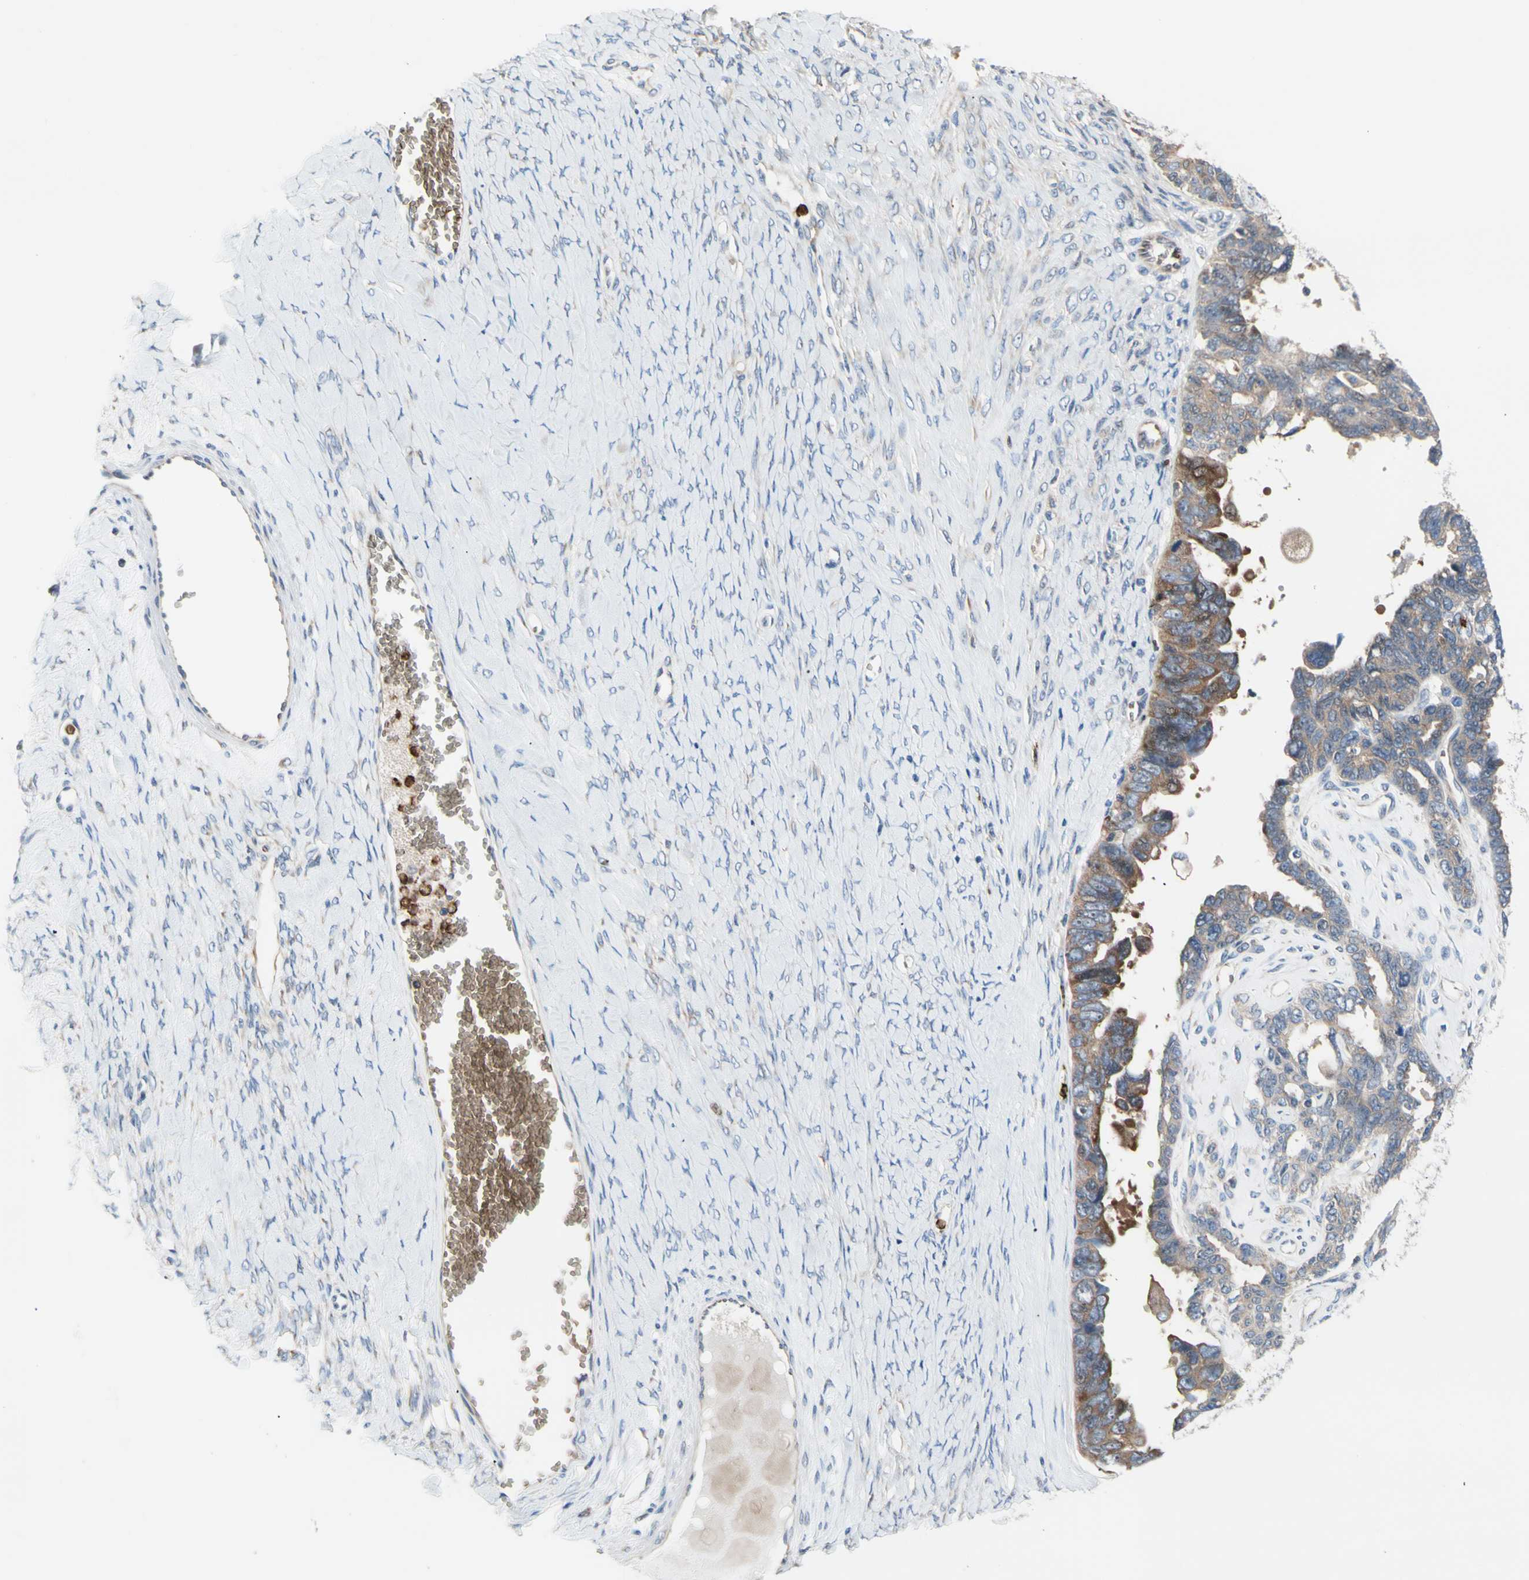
{"staining": {"intensity": "weak", "quantity": ">75%", "location": "cytoplasmic/membranous"}, "tissue": "ovarian cancer", "cell_type": "Tumor cells", "image_type": "cancer", "snomed": [{"axis": "morphology", "description": "Cystadenocarcinoma, serous, NOS"}, {"axis": "topography", "description": "Ovary"}], "caption": "A micrograph showing weak cytoplasmic/membranous expression in approximately >75% of tumor cells in ovarian cancer, as visualized by brown immunohistochemical staining.", "gene": "USP9X", "patient": {"sex": "female", "age": 79}}